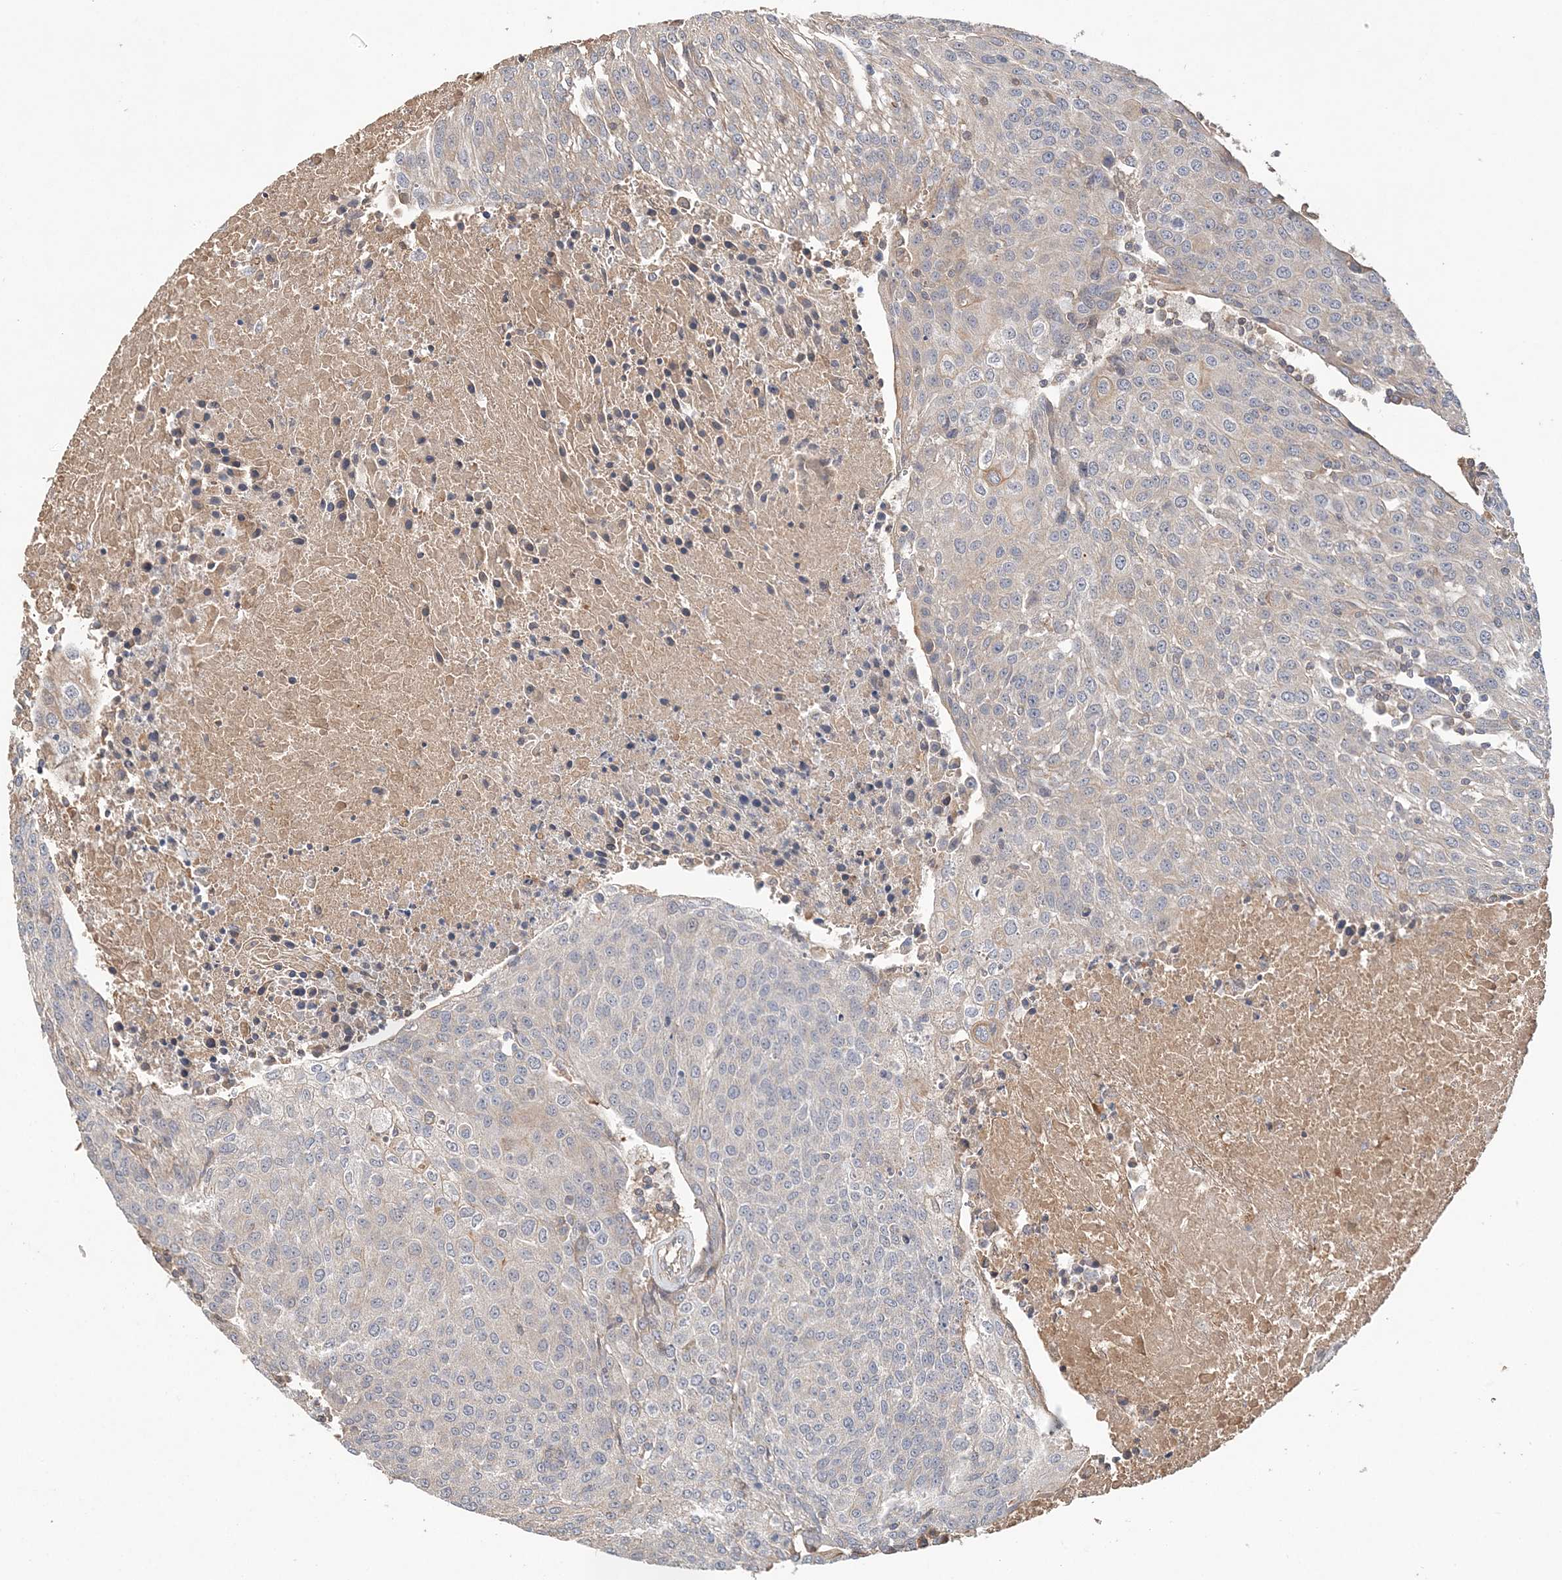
{"staining": {"intensity": "negative", "quantity": "none", "location": "none"}, "tissue": "urothelial cancer", "cell_type": "Tumor cells", "image_type": "cancer", "snomed": [{"axis": "morphology", "description": "Urothelial carcinoma, High grade"}, {"axis": "topography", "description": "Urinary bladder"}], "caption": "A high-resolution histopathology image shows immunohistochemistry staining of urothelial cancer, which displays no significant positivity in tumor cells.", "gene": "SYCP3", "patient": {"sex": "female", "age": 85}}